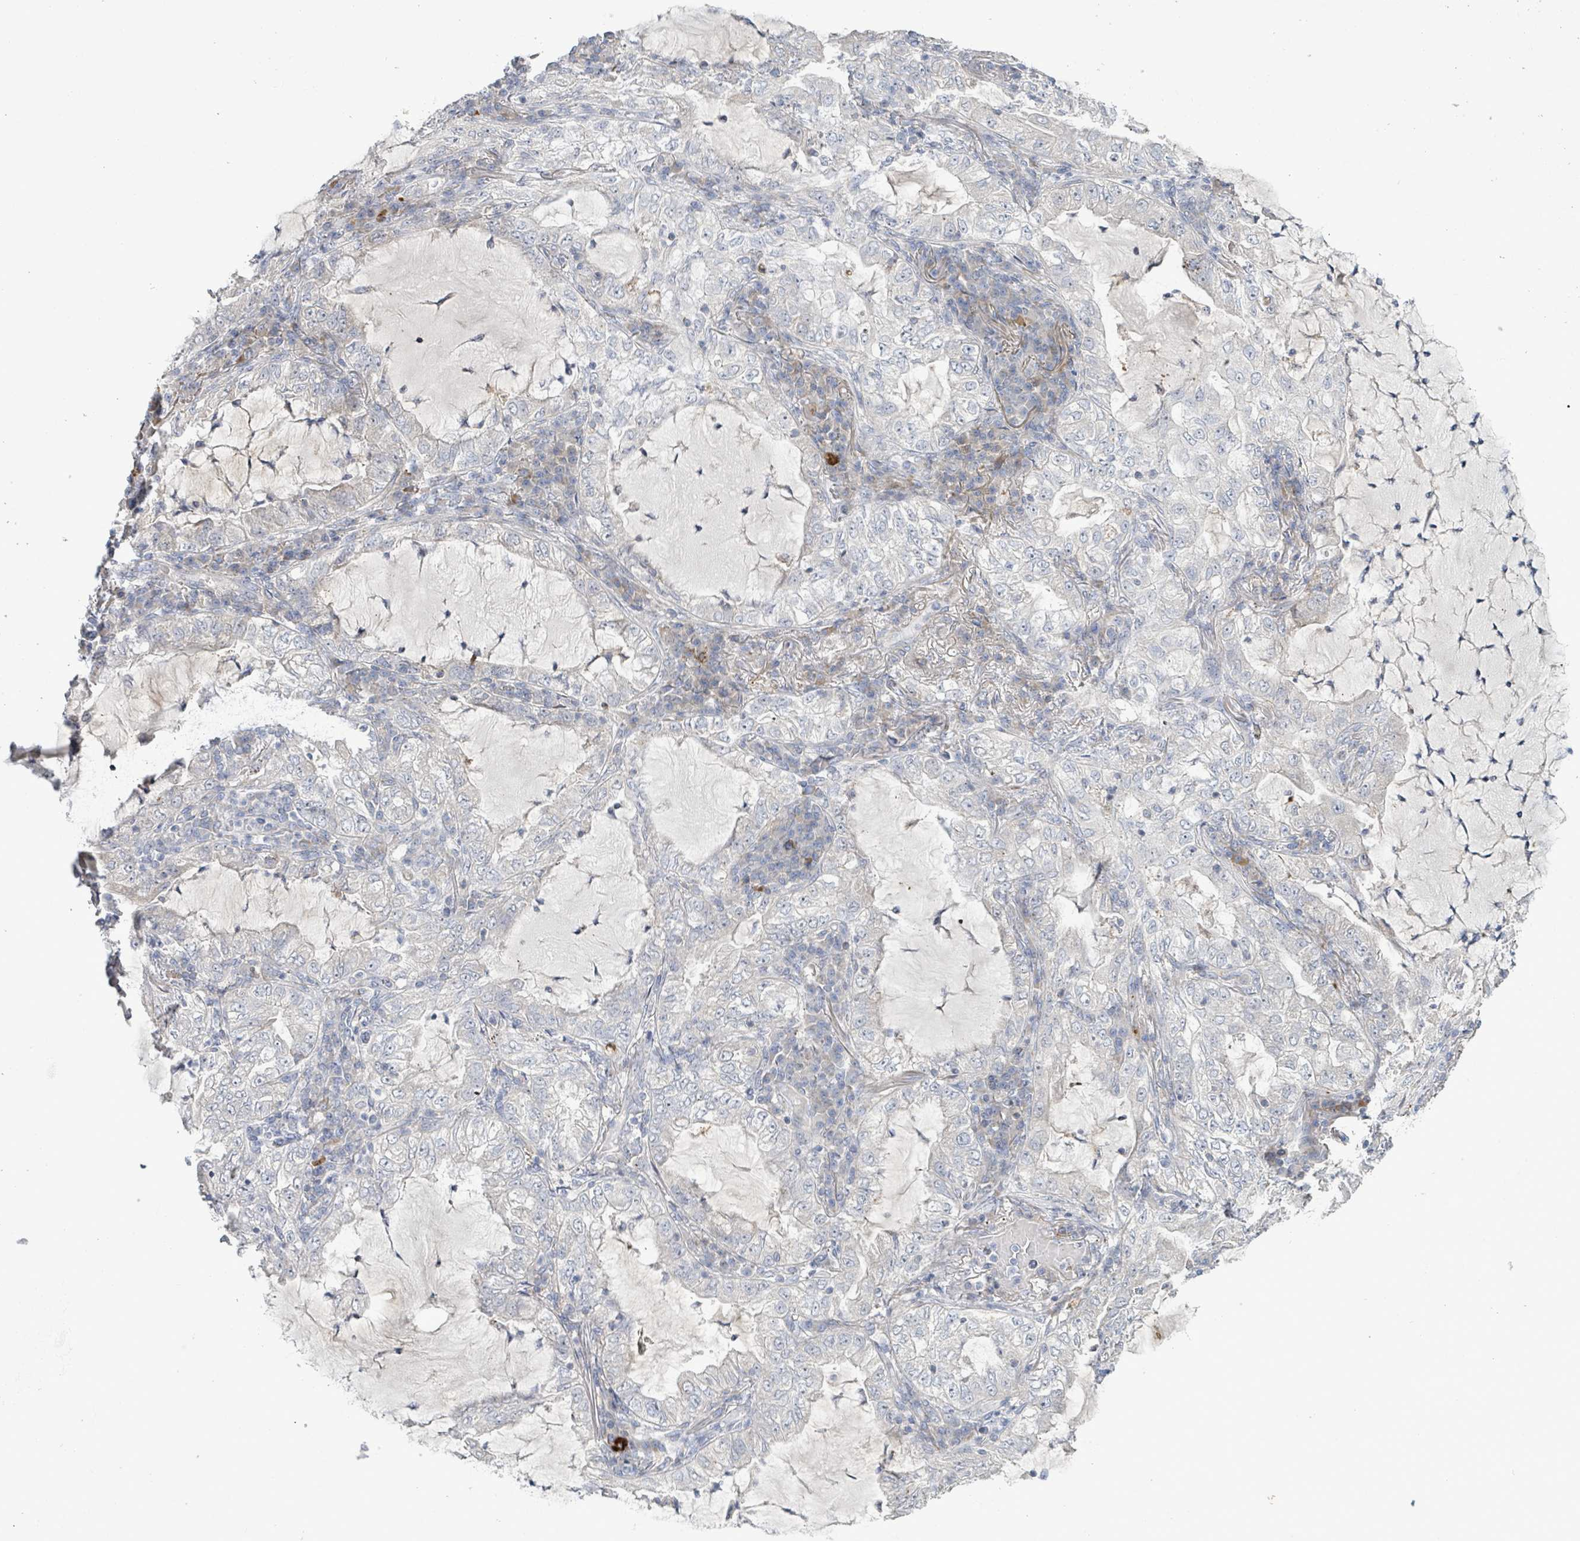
{"staining": {"intensity": "negative", "quantity": "none", "location": "none"}, "tissue": "lung cancer", "cell_type": "Tumor cells", "image_type": "cancer", "snomed": [{"axis": "morphology", "description": "Adenocarcinoma, NOS"}, {"axis": "topography", "description": "Lung"}], "caption": "Human adenocarcinoma (lung) stained for a protein using IHC shows no staining in tumor cells.", "gene": "LILRA4", "patient": {"sex": "female", "age": 73}}